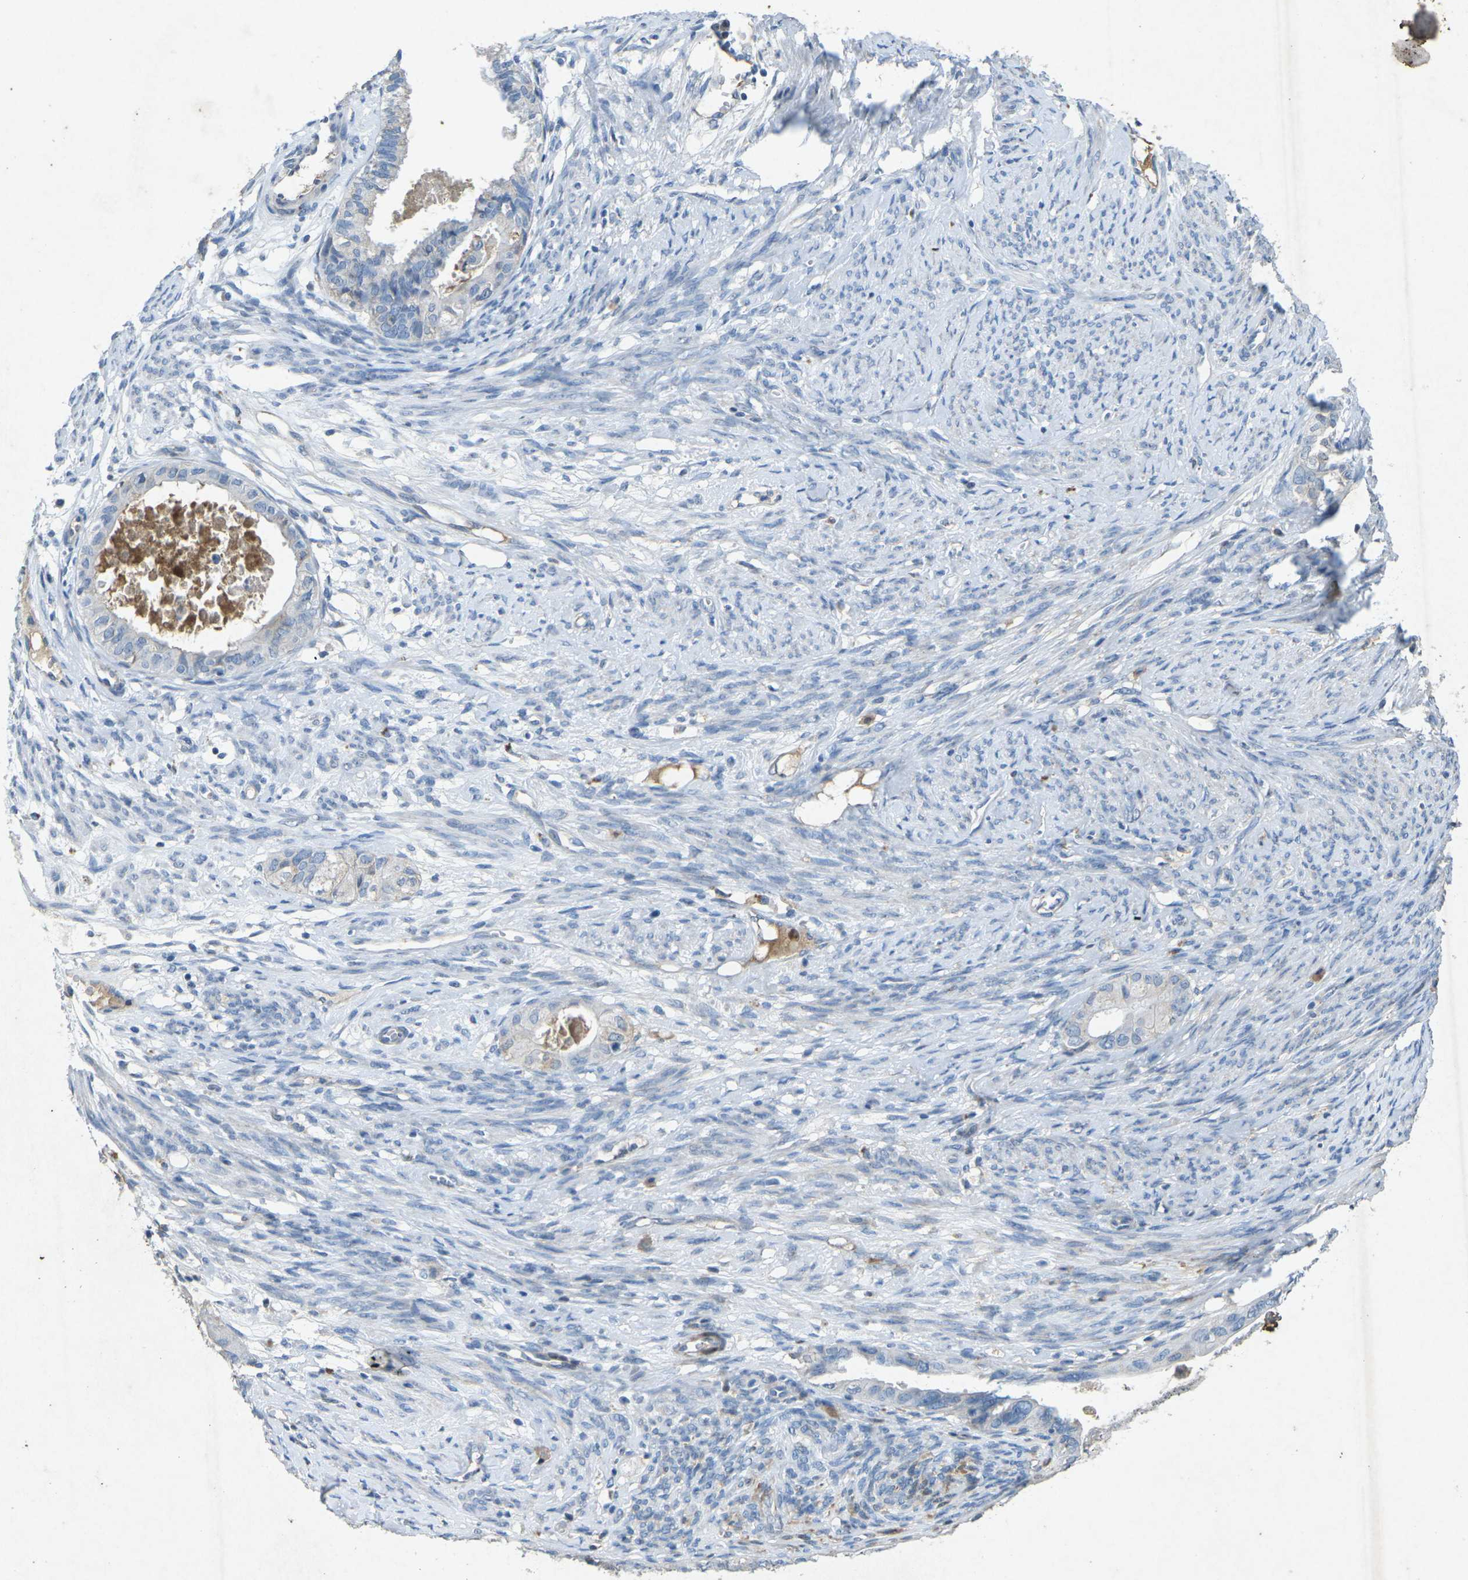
{"staining": {"intensity": "negative", "quantity": "none", "location": "none"}, "tissue": "cervical cancer", "cell_type": "Tumor cells", "image_type": "cancer", "snomed": [{"axis": "morphology", "description": "Normal tissue, NOS"}, {"axis": "morphology", "description": "Adenocarcinoma, NOS"}, {"axis": "topography", "description": "Cervix"}, {"axis": "topography", "description": "Endometrium"}], "caption": "Cervical cancer was stained to show a protein in brown. There is no significant expression in tumor cells. (Stains: DAB IHC with hematoxylin counter stain, Microscopy: brightfield microscopy at high magnification).", "gene": "A1BG", "patient": {"sex": "female", "age": 86}}